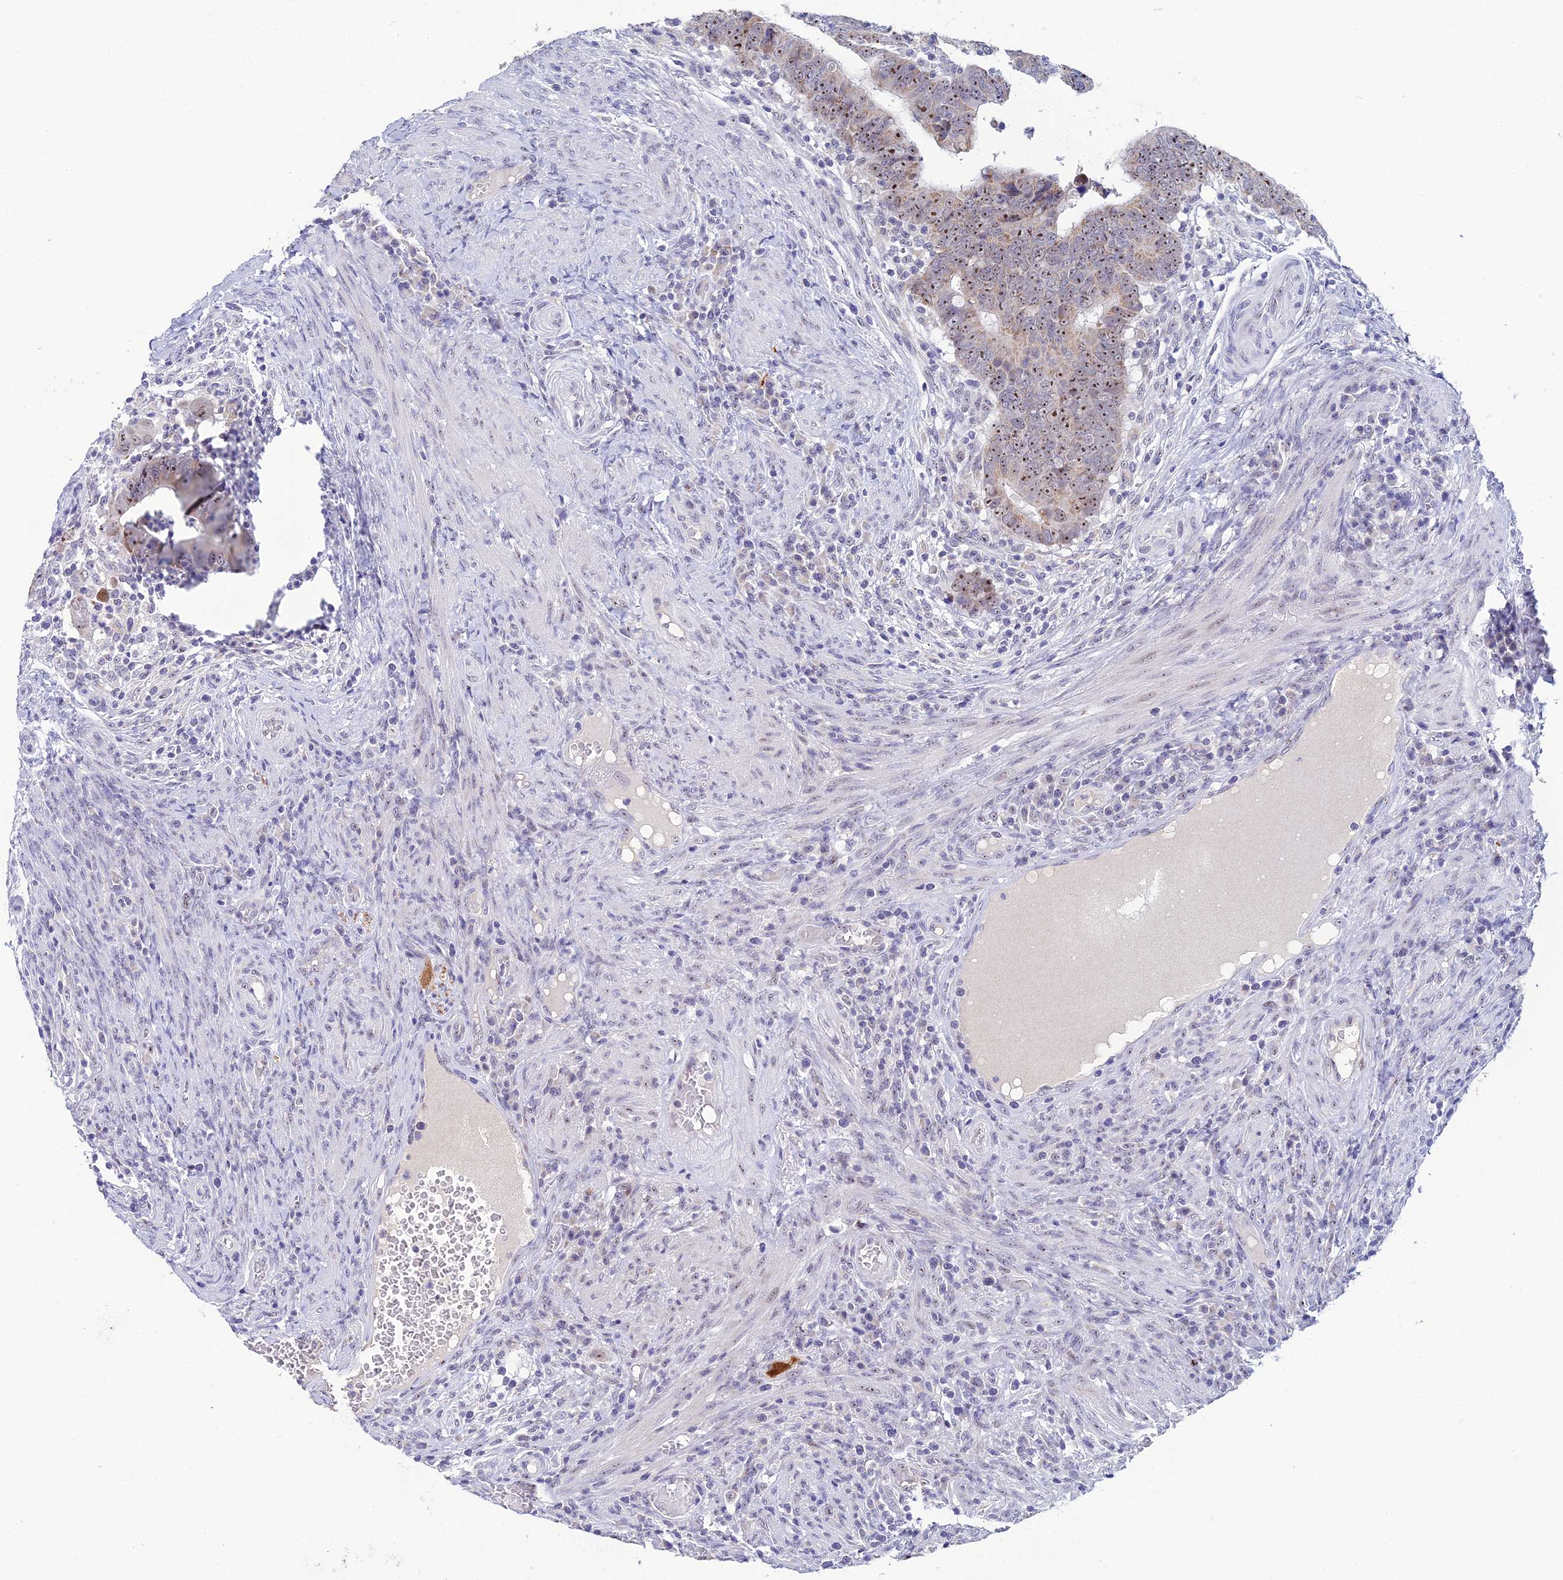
{"staining": {"intensity": "moderate", "quantity": ">75%", "location": "cytoplasmic/membranous,nuclear"}, "tissue": "colorectal cancer", "cell_type": "Tumor cells", "image_type": "cancer", "snomed": [{"axis": "morphology", "description": "Normal tissue, NOS"}, {"axis": "morphology", "description": "Adenocarcinoma, NOS"}, {"axis": "topography", "description": "Rectum"}], "caption": "A high-resolution histopathology image shows IHC staining of colorectal cancer (adenocarcinoma), which displays moderate cytoplasmic/membranous and nuclear staining in about >75% of tumor cells.", "gene": "PLPP4", "patient": {"sex": "female", "age": 65}}